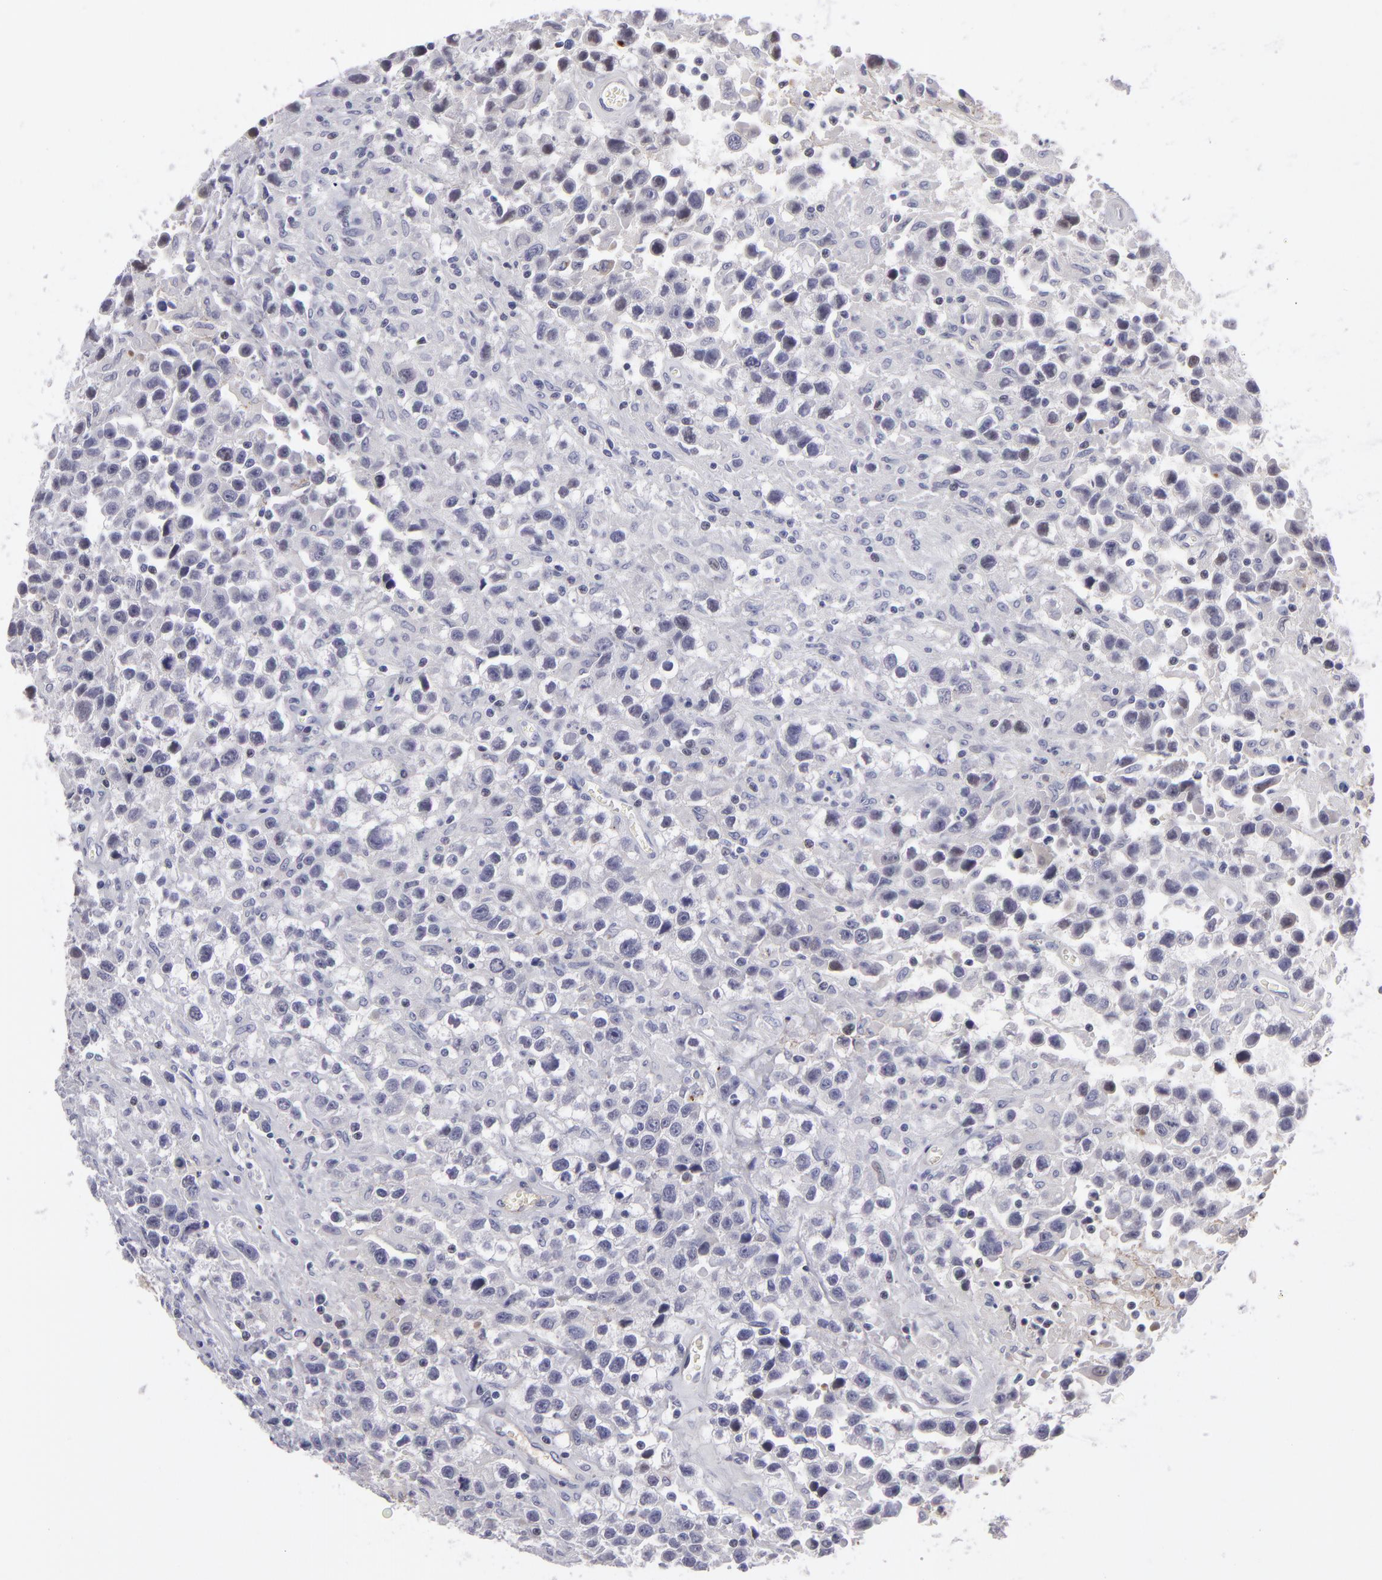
{"staining": {"intensity": "negative", "quantity": "none", "location": "none"}, "tissue": "testis cancer", "cell_type": "Tumor cells", "image_type": "cancer", "snomed": [{"axis": "morphology", "description": "Seminoma, NOS"}, {"axis": "topography", "description": "Testis"}], "caption": "Tumor cells show no significant protein expression in testis cancer (seminoma).", "gene": "CTNNB1", "patient": {"sex": "male", "age": 43}}